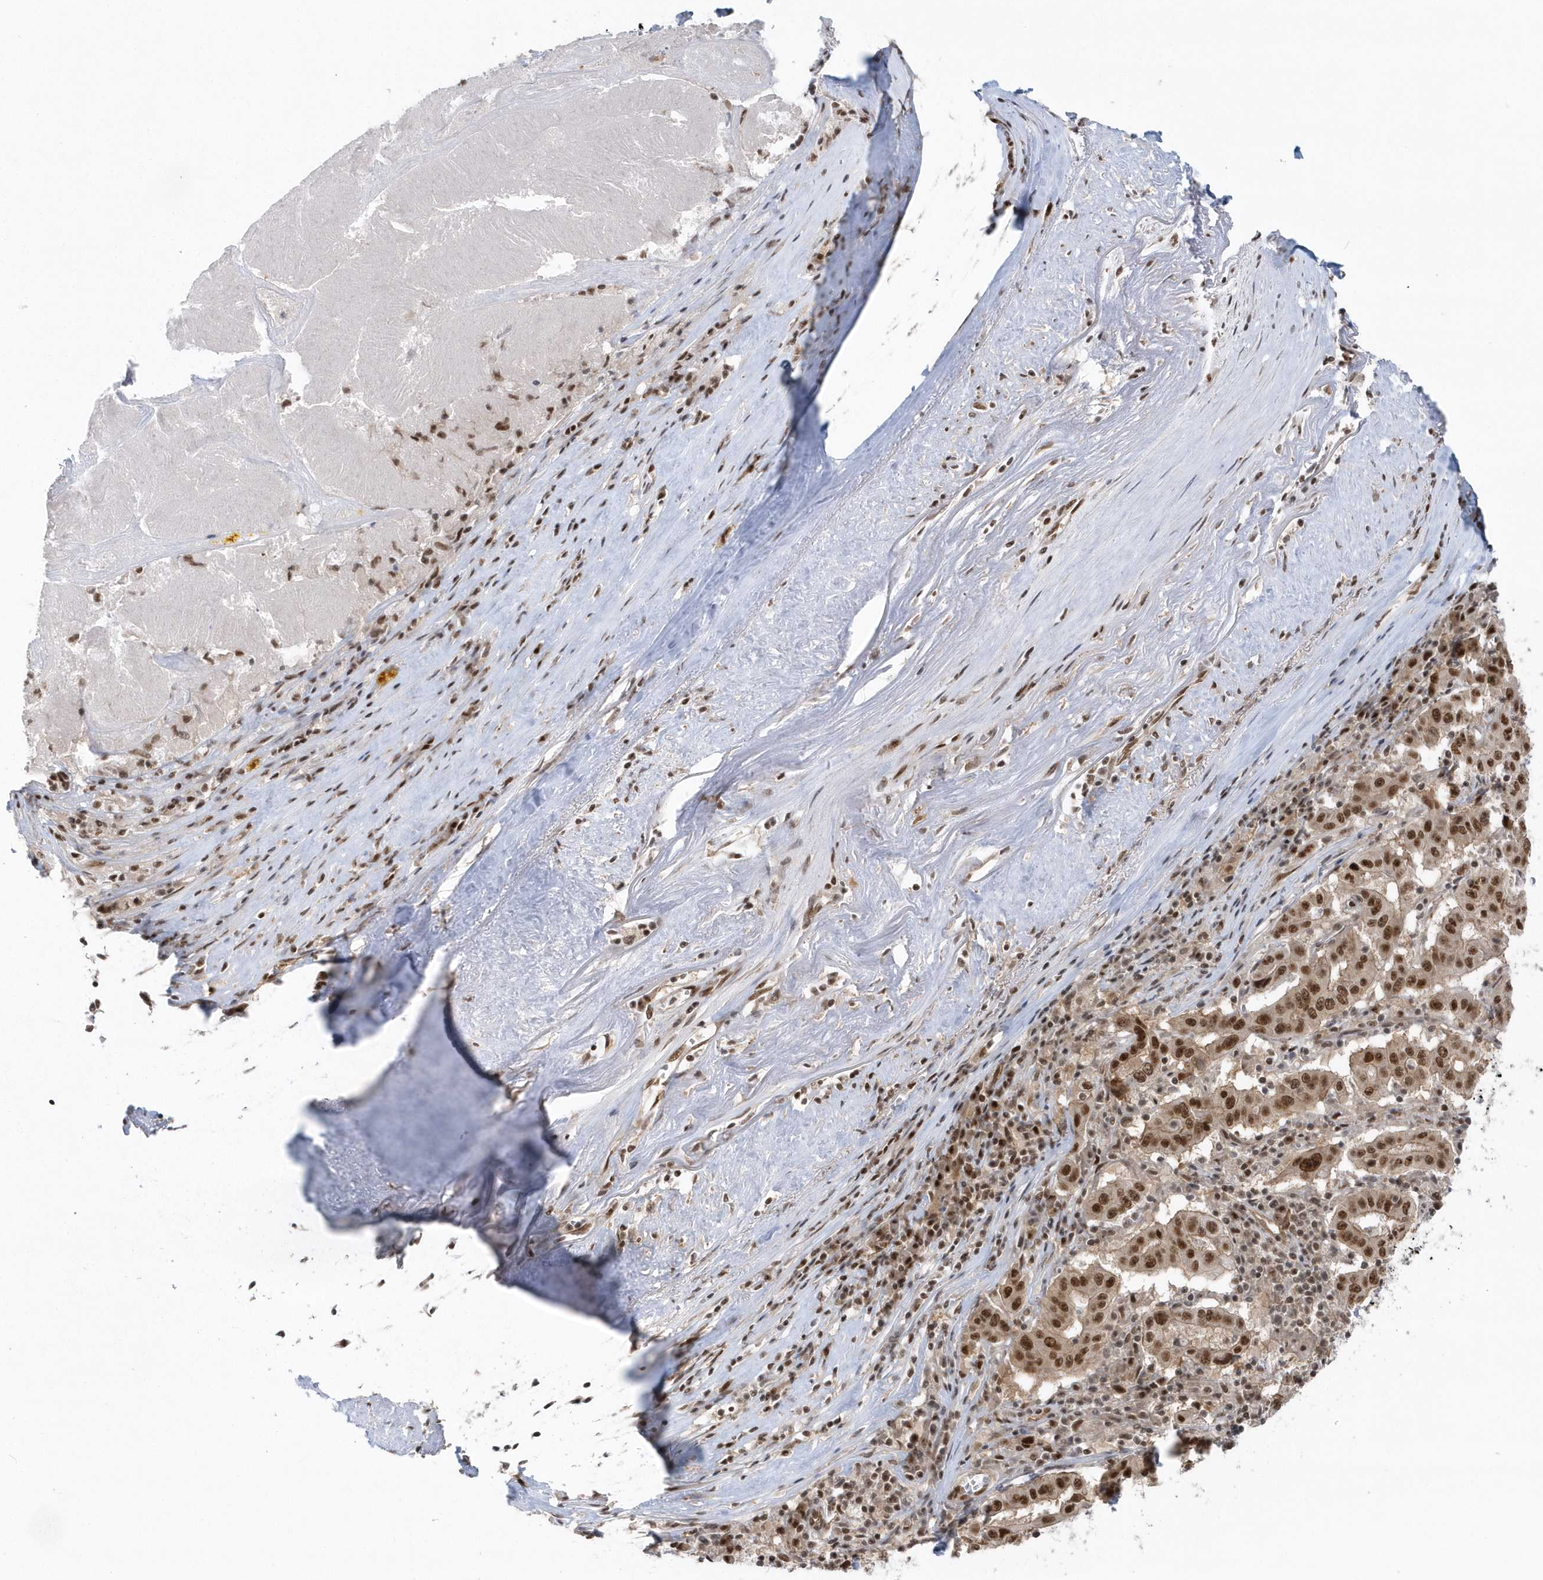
{"staining": {"intensity": "strong", "quantity": ">75%", "location": "nuclear"}, "tissue": "pancreatic cancer", "cell_type": "Tumor cells", "image_type": "cancer", "snomed": [{"axis": "morphology", "description": "Adenocarcinoma, NOS"}, {"axis": "topography", "description": "Pancreas"}], "caption": "IHC of pancreatic cancer exhibits high levels of strong nuclear expression in about >75% of tumor cells.", "gene": "SEPHS1", "patient": {"sex": "male", "age": 63}}